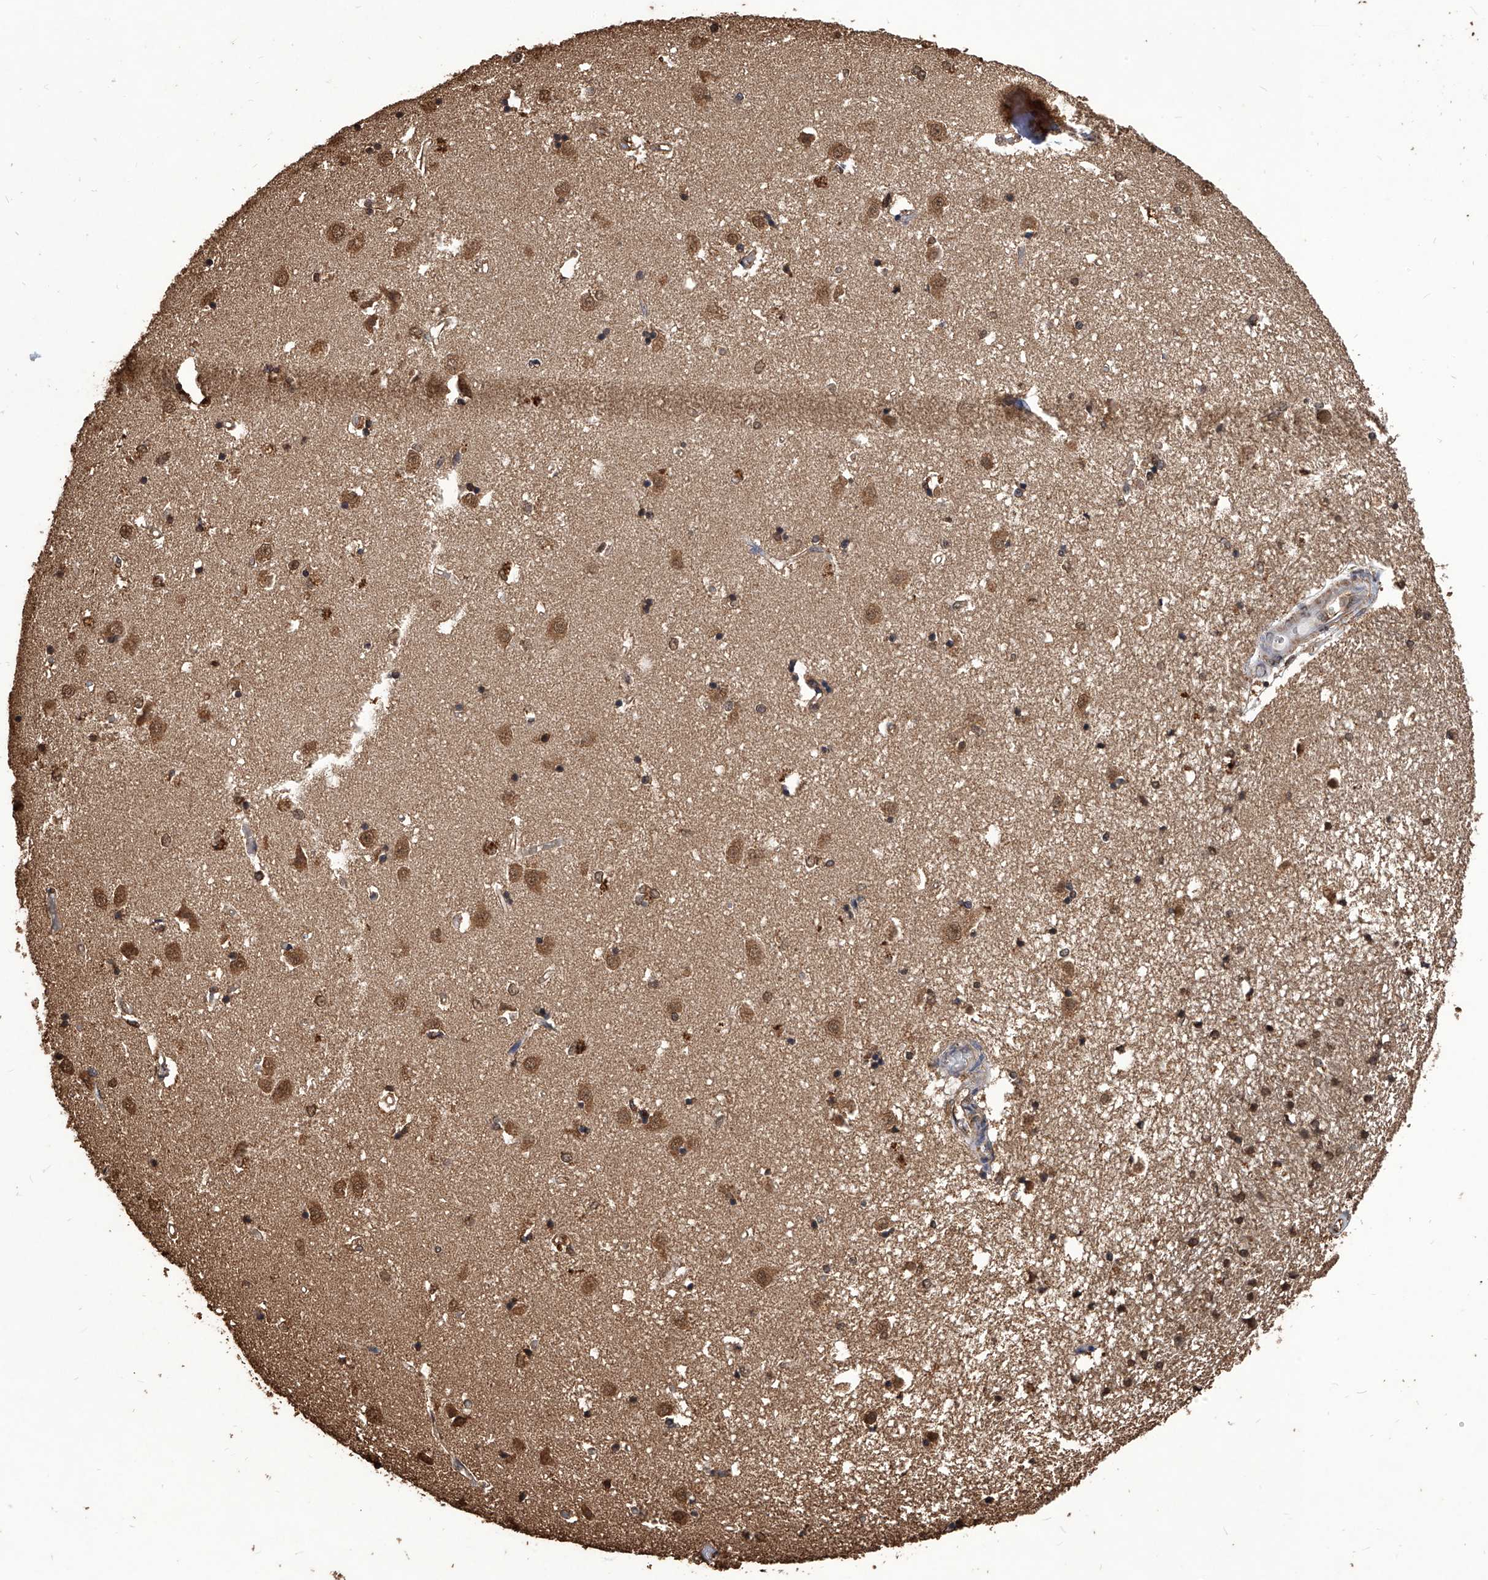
{"staining": {"intensity": "strong", "quantity": "25%-75%", "location": "cytoplasmic/membranous,nuclear"}, "tissue": "caudate", "cell_type": "Glial cells", "image_type": "normal", "snomed": [{"axis": "morphology", "description": "Normal tissue, NOS"}, {"axis": "topography", "description": "Lateral ventricle wall"}], "caption": "A brown stain highlights strong cytoplasmic/membranous,nuclear expression of a protein in glial cells of normal caudate. (DAB (3,3'-diaminobenzidine) = brown stain, brightfield microscopy at high magnification).", "gene": "FBXL4", "patient": {"sex": "male", "age": 45}}